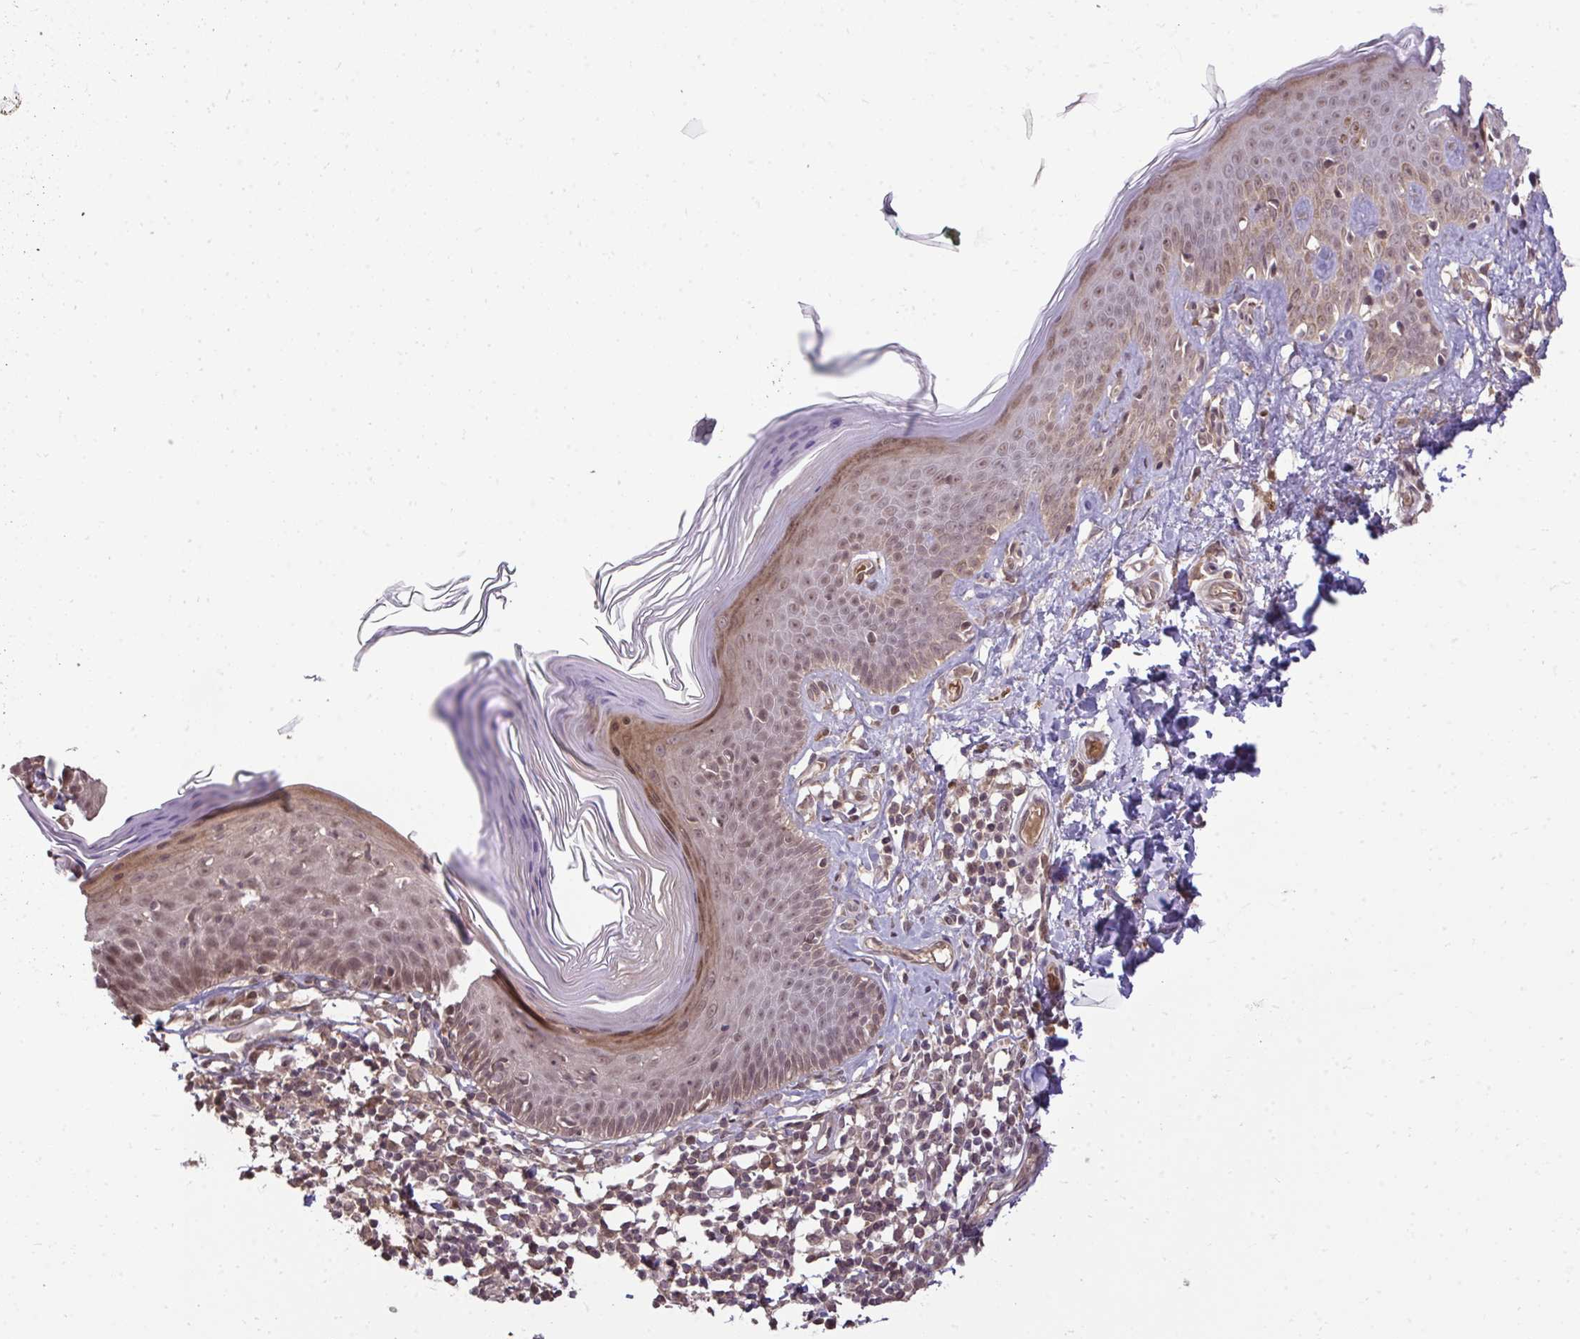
{"staining": {"intensity": "weak", "quantity": "25%-75%", "location": "cytoplasmic/membranous"}, "tissue": "skin", "cell_type": "Fibroblasts", "image_type": "normal", "snomed": [{"axis": "morphology", "description": "Normal tissue, NOS"}, {"axis": "topography", "description": "Skin"}, {"axis": "topography", "description": "Peripheral nerve tissue"}], "caption": "This is a histology image of immunohistochemistry staining of normal skin, which shows weak expression in the cytoplasmic/membranous of fibroblasts.", "gene": "ZSCAN9", "patient": {"sex": "female", "age": 45}}